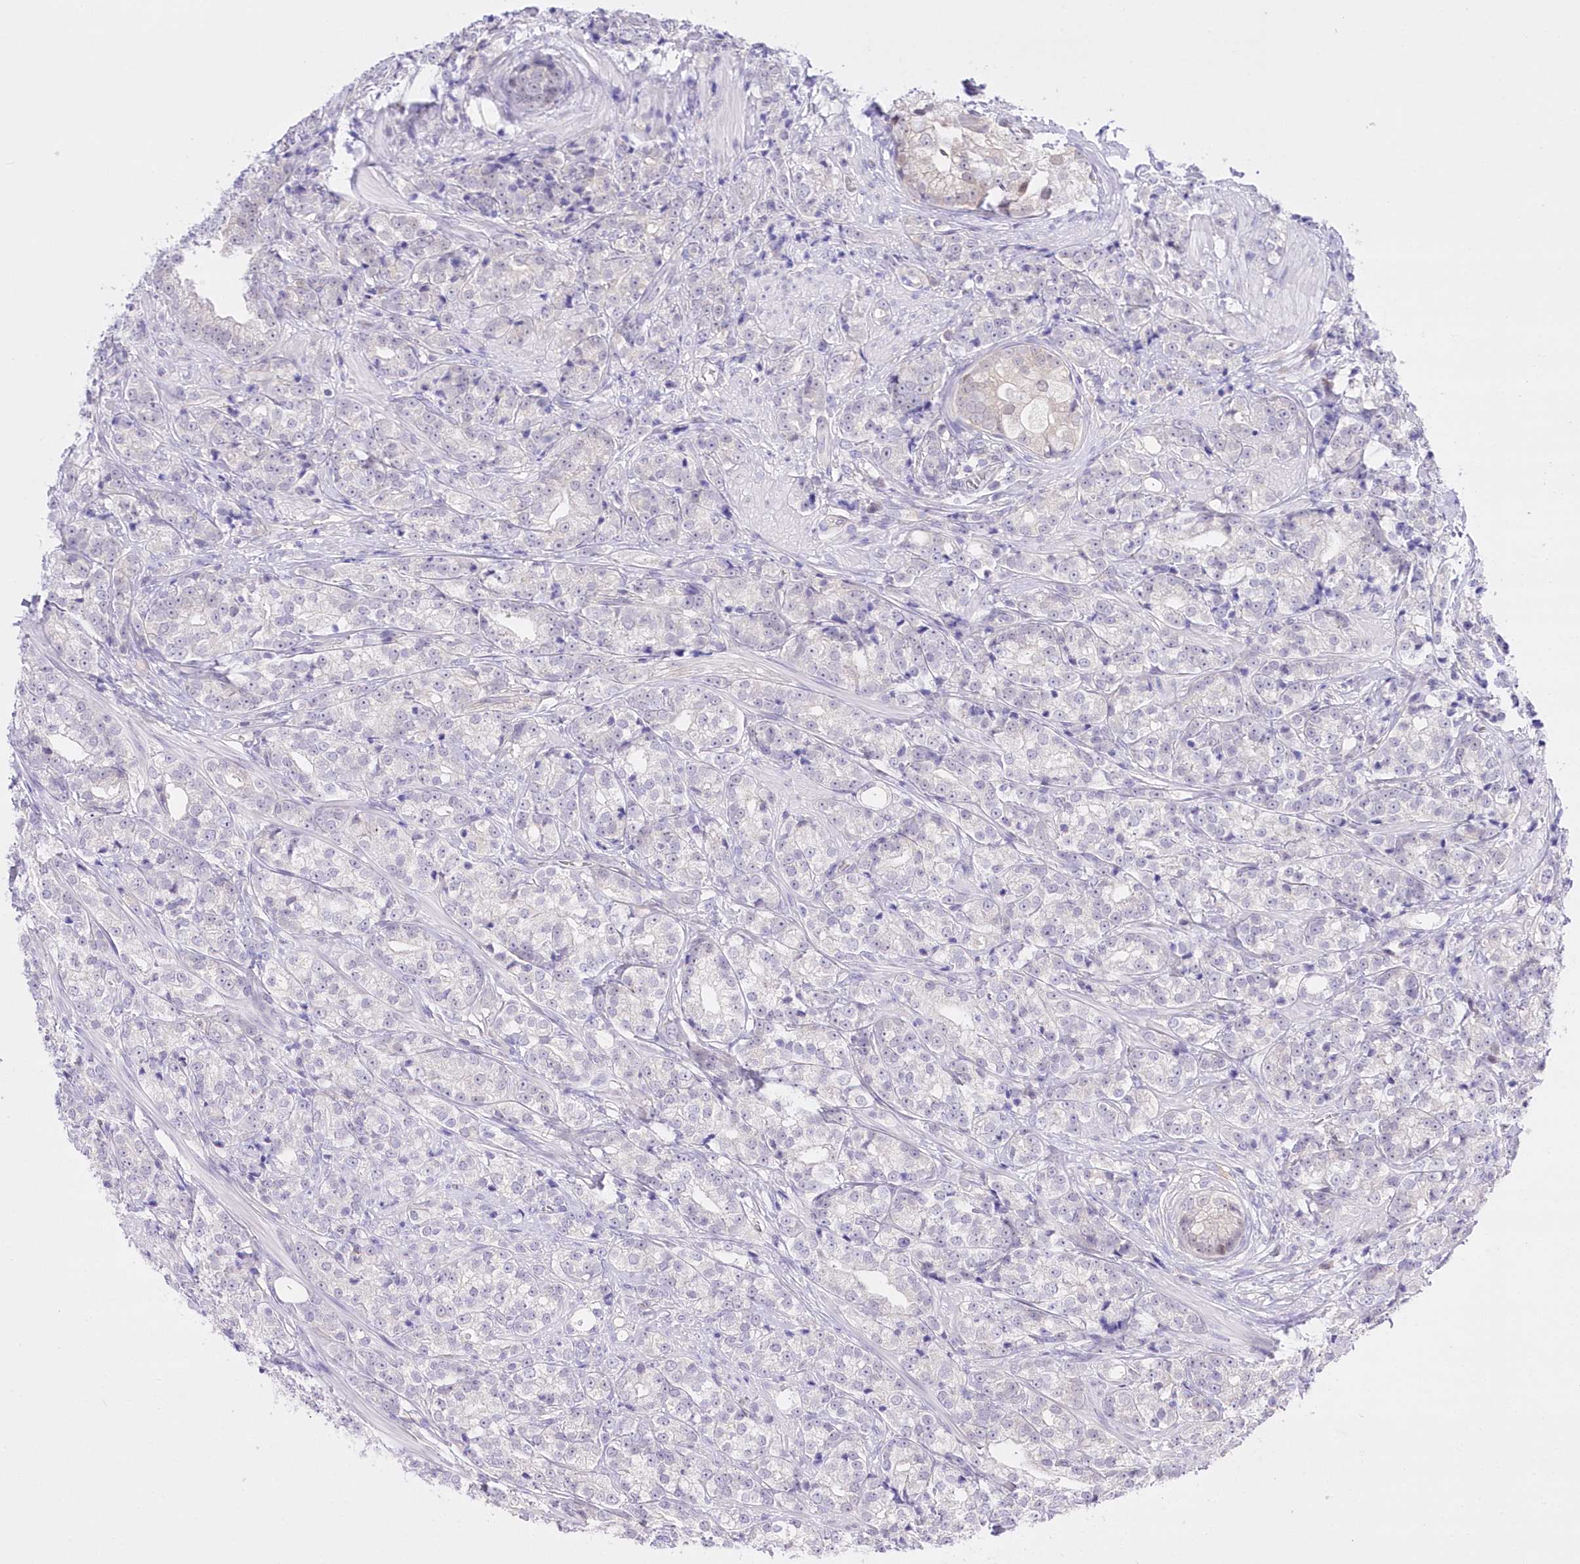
{"staining": {"intensity": "negative", "quantity": "none", "location": "none"}, "tissue": "prostate cancer", "cell_type": "Tumor cells", "image_type": "cancer", "snomed": [{"axis": "morphology", "description": "Adenocarcinoma, High grade"}, {"axis": "topography", "description": "Prostate"}], "caption": "This is a image of IHC staining of prostate cancer, which shows no staining in tumor cells. (IHC, brightfield microscopy, high magnification).", "gene": "UBA6", "patient": {"sex": "male", "age": 69}}